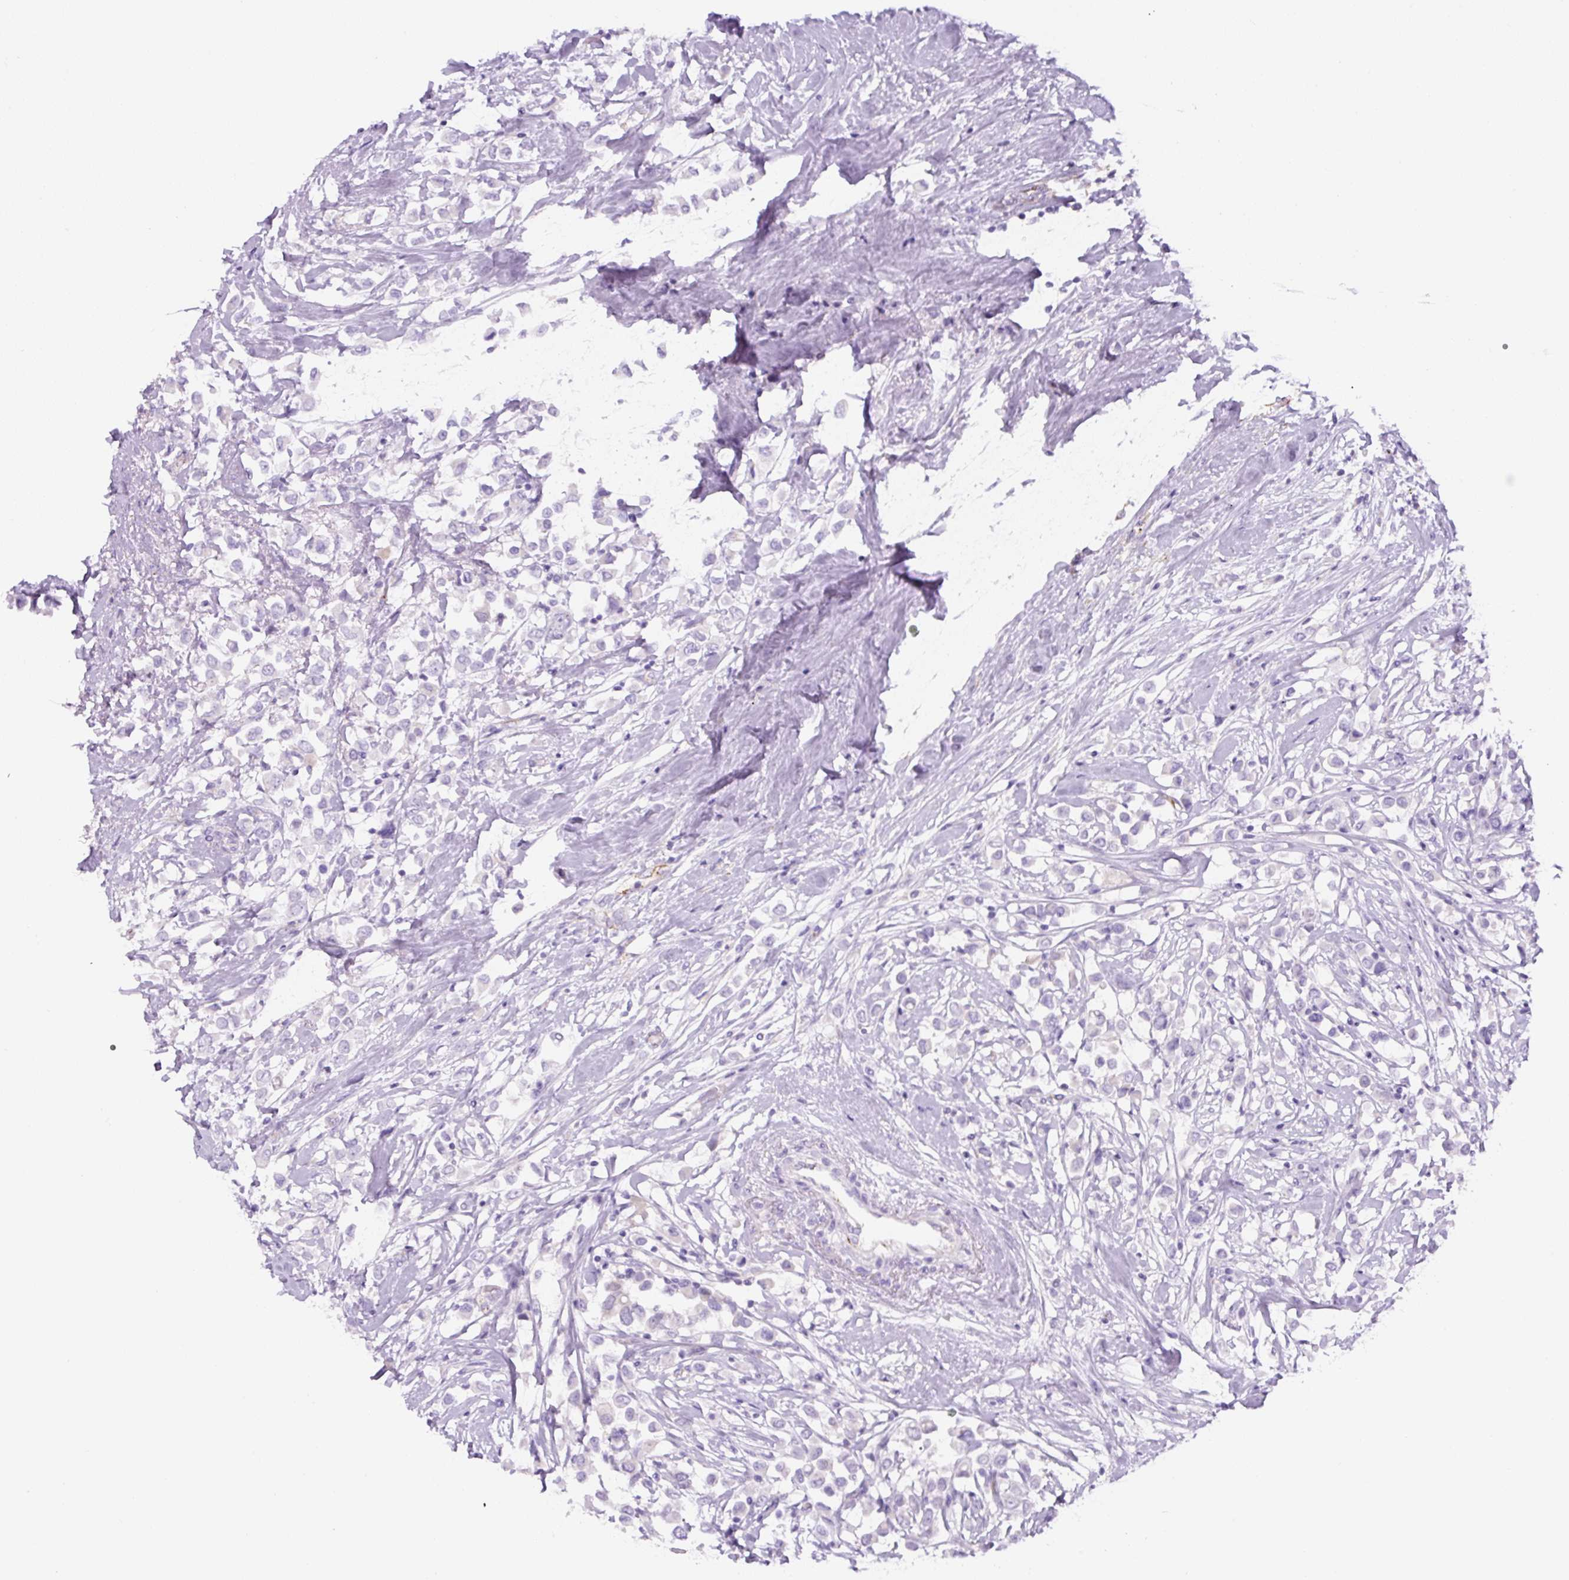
{"staining": {"intensity": "negative", "quantity": "none", "location": "none"}, "tissue": "breast cancer", "cell_type": "Tumor cells", "image_type": "cancer", "snomed": [{"axis": "morphology", "description": "Duct carcinoma"}, {"axis": "topography", "description": "Breast"}], "caption": "The immunohistochemistry (IHC) micrograph has no significant staining in tumor cells of breast cancer (invasive ductal carcinoma) tissue.", "gene": "RSPO4", "patient": {"sex": "female", "age": 61}}